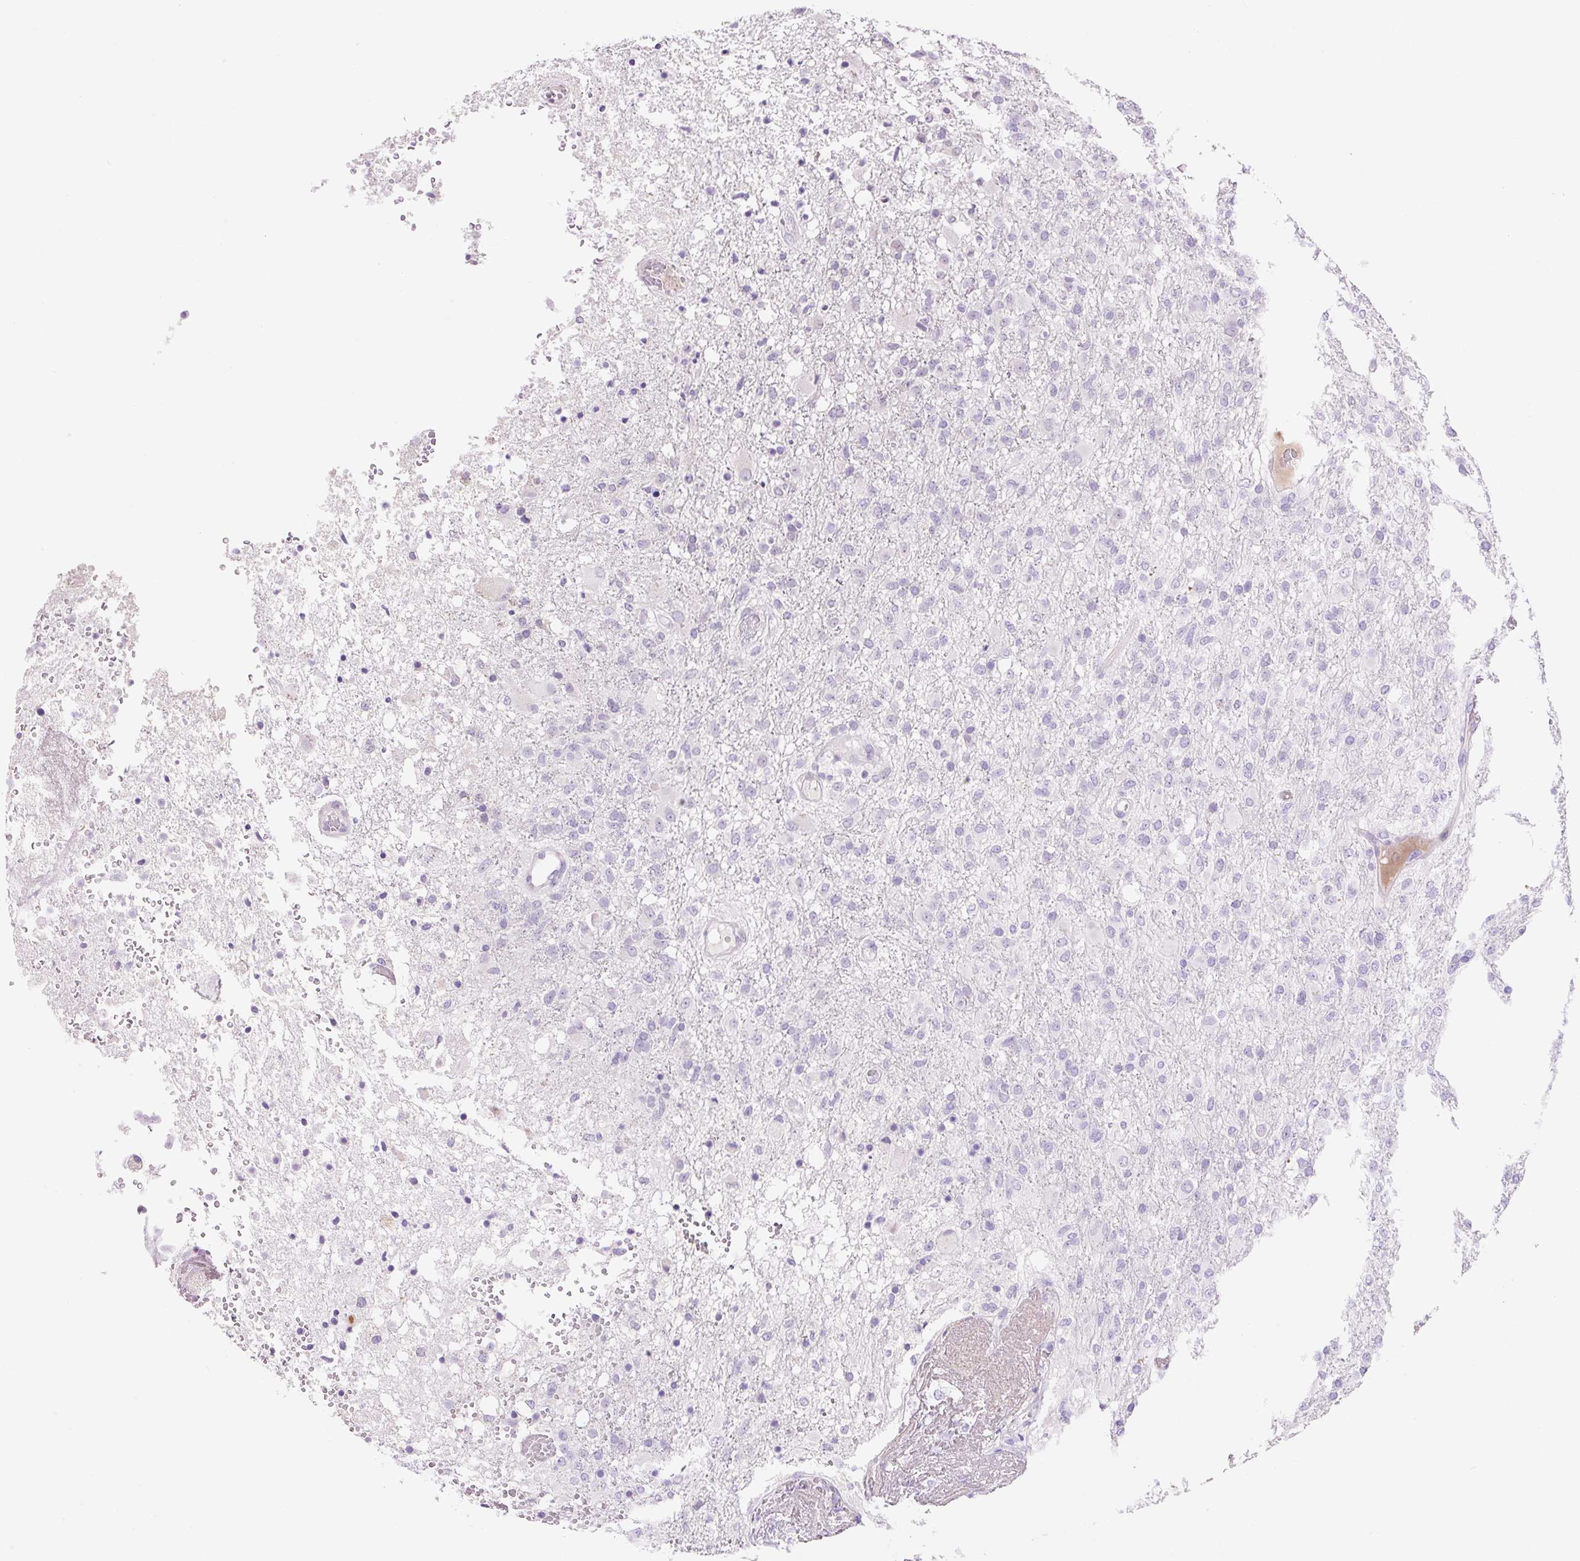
{"staining": {"intensity": "negative", "quantity": "none", "location": "none"}, "tissue": "glioma", "cell_type": "Tumor cells", "image_type": "cancer", "snomed": [{"axis": "morphology", "description": "Glioma, malignant, High grade"}, {"axis": "topography", "description": "Brain"}], "caption": "IHC image of neoplastic tissue: human glioma stained with DAB displays no significant protein staining in tumor cells. (Immunohistochemistry, brightfield microscopy, high magnification).", "gene": "ZNF121", "patient": {"sex": "female", "age": 74}}